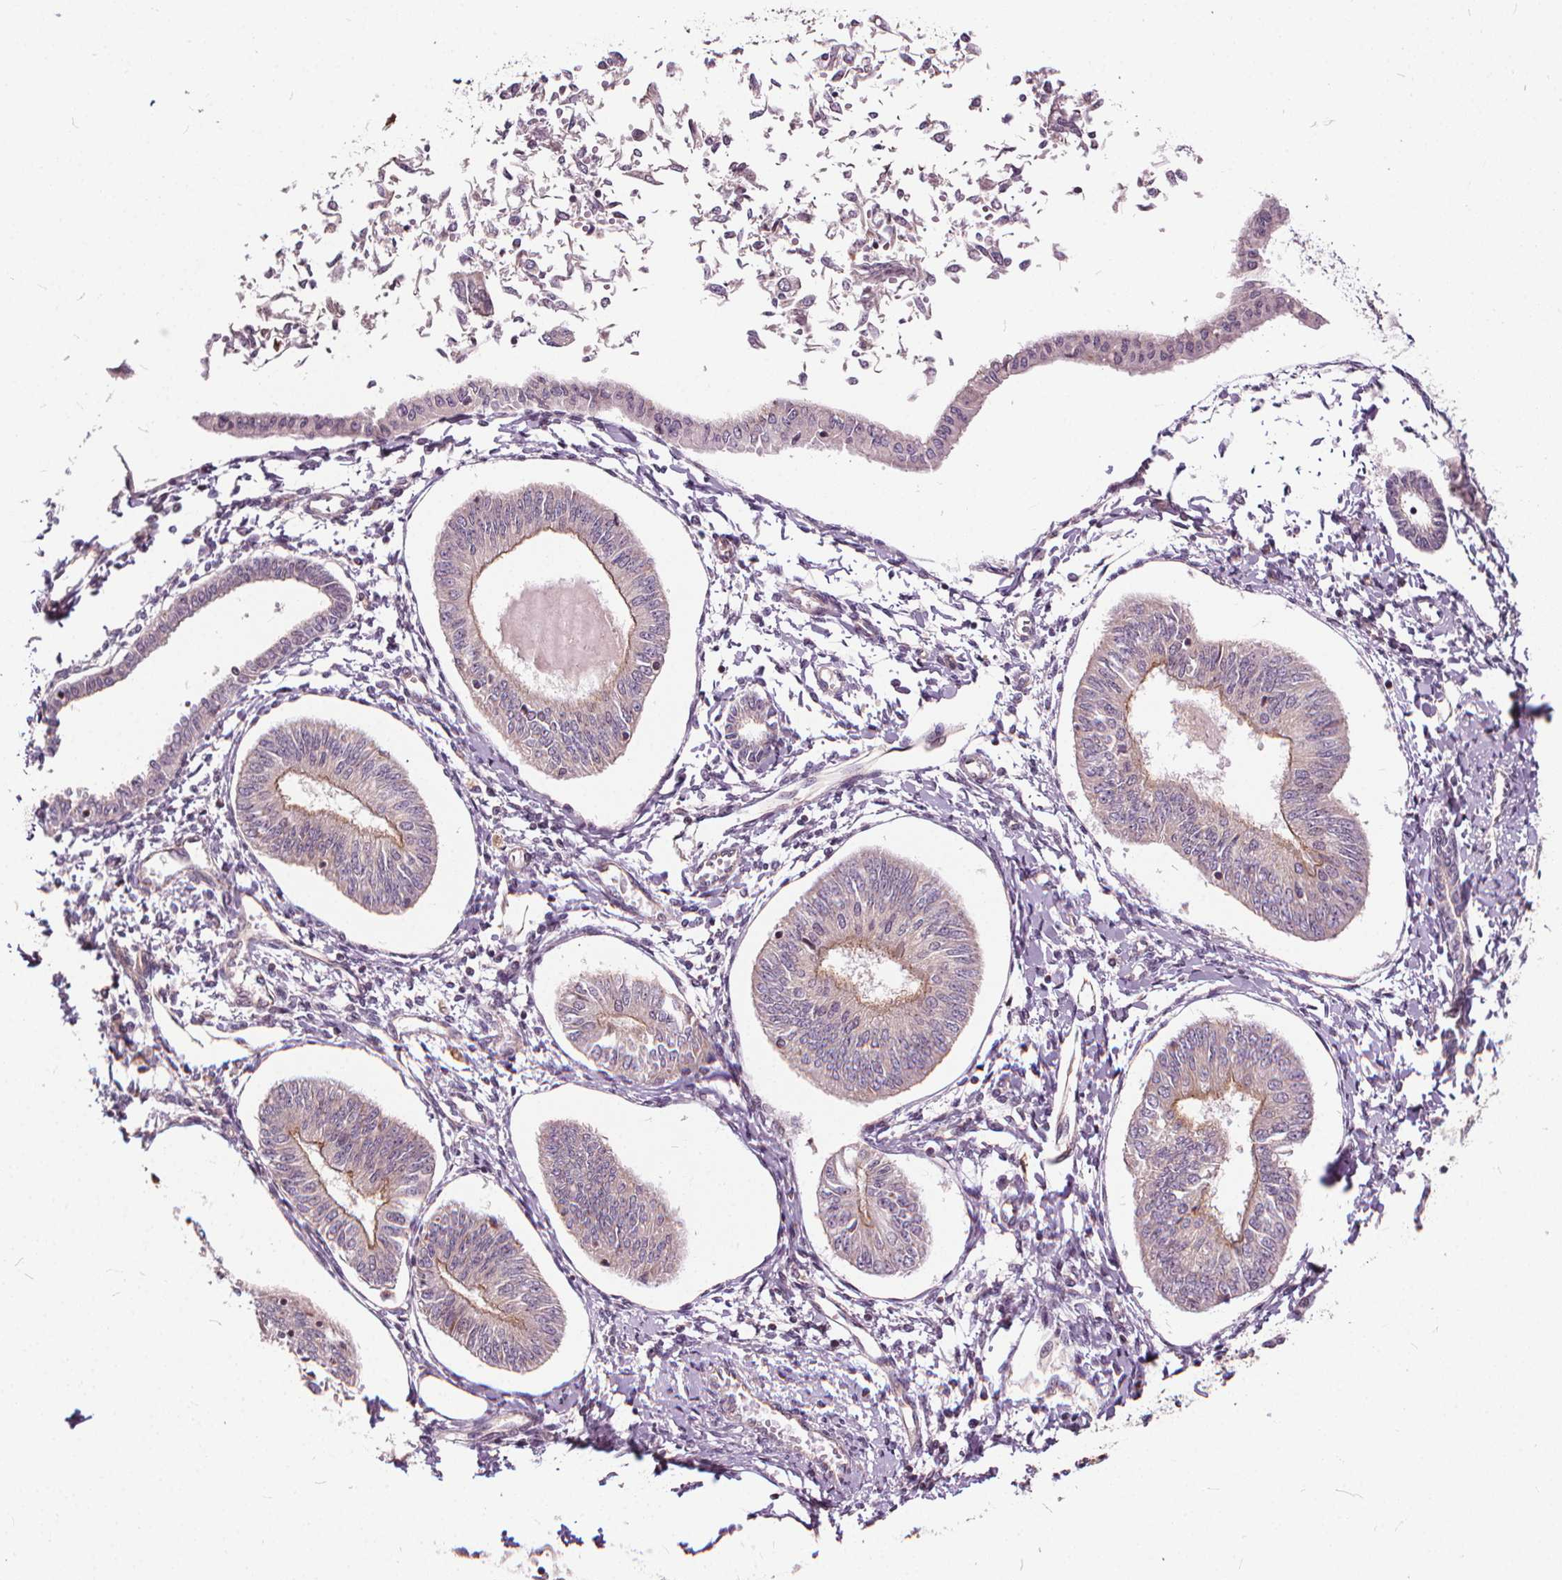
{"staining": {"intensity": "moderate", "quantity": "<25%", "location": "cytoplasmic/membranous"}, "tissue": "endometrial cancer", "cell_type": "Tumor cells", "image_type": "cancer", "snomed": [{"axis": "morphology", "description": "Adenocarcinoma, NOS"}, {"axis": "topography", "description": "Endometrium"}], "caption": "A photomicrograph showing moderate cytoplasmic/membranous expression in about <25% of tumor cells in adenocarcinoma (endometrial), as visualized by brown immunohistochemical staining.", "gene": "INPP5E", "patient": {"sex": "female", "age": 58}}